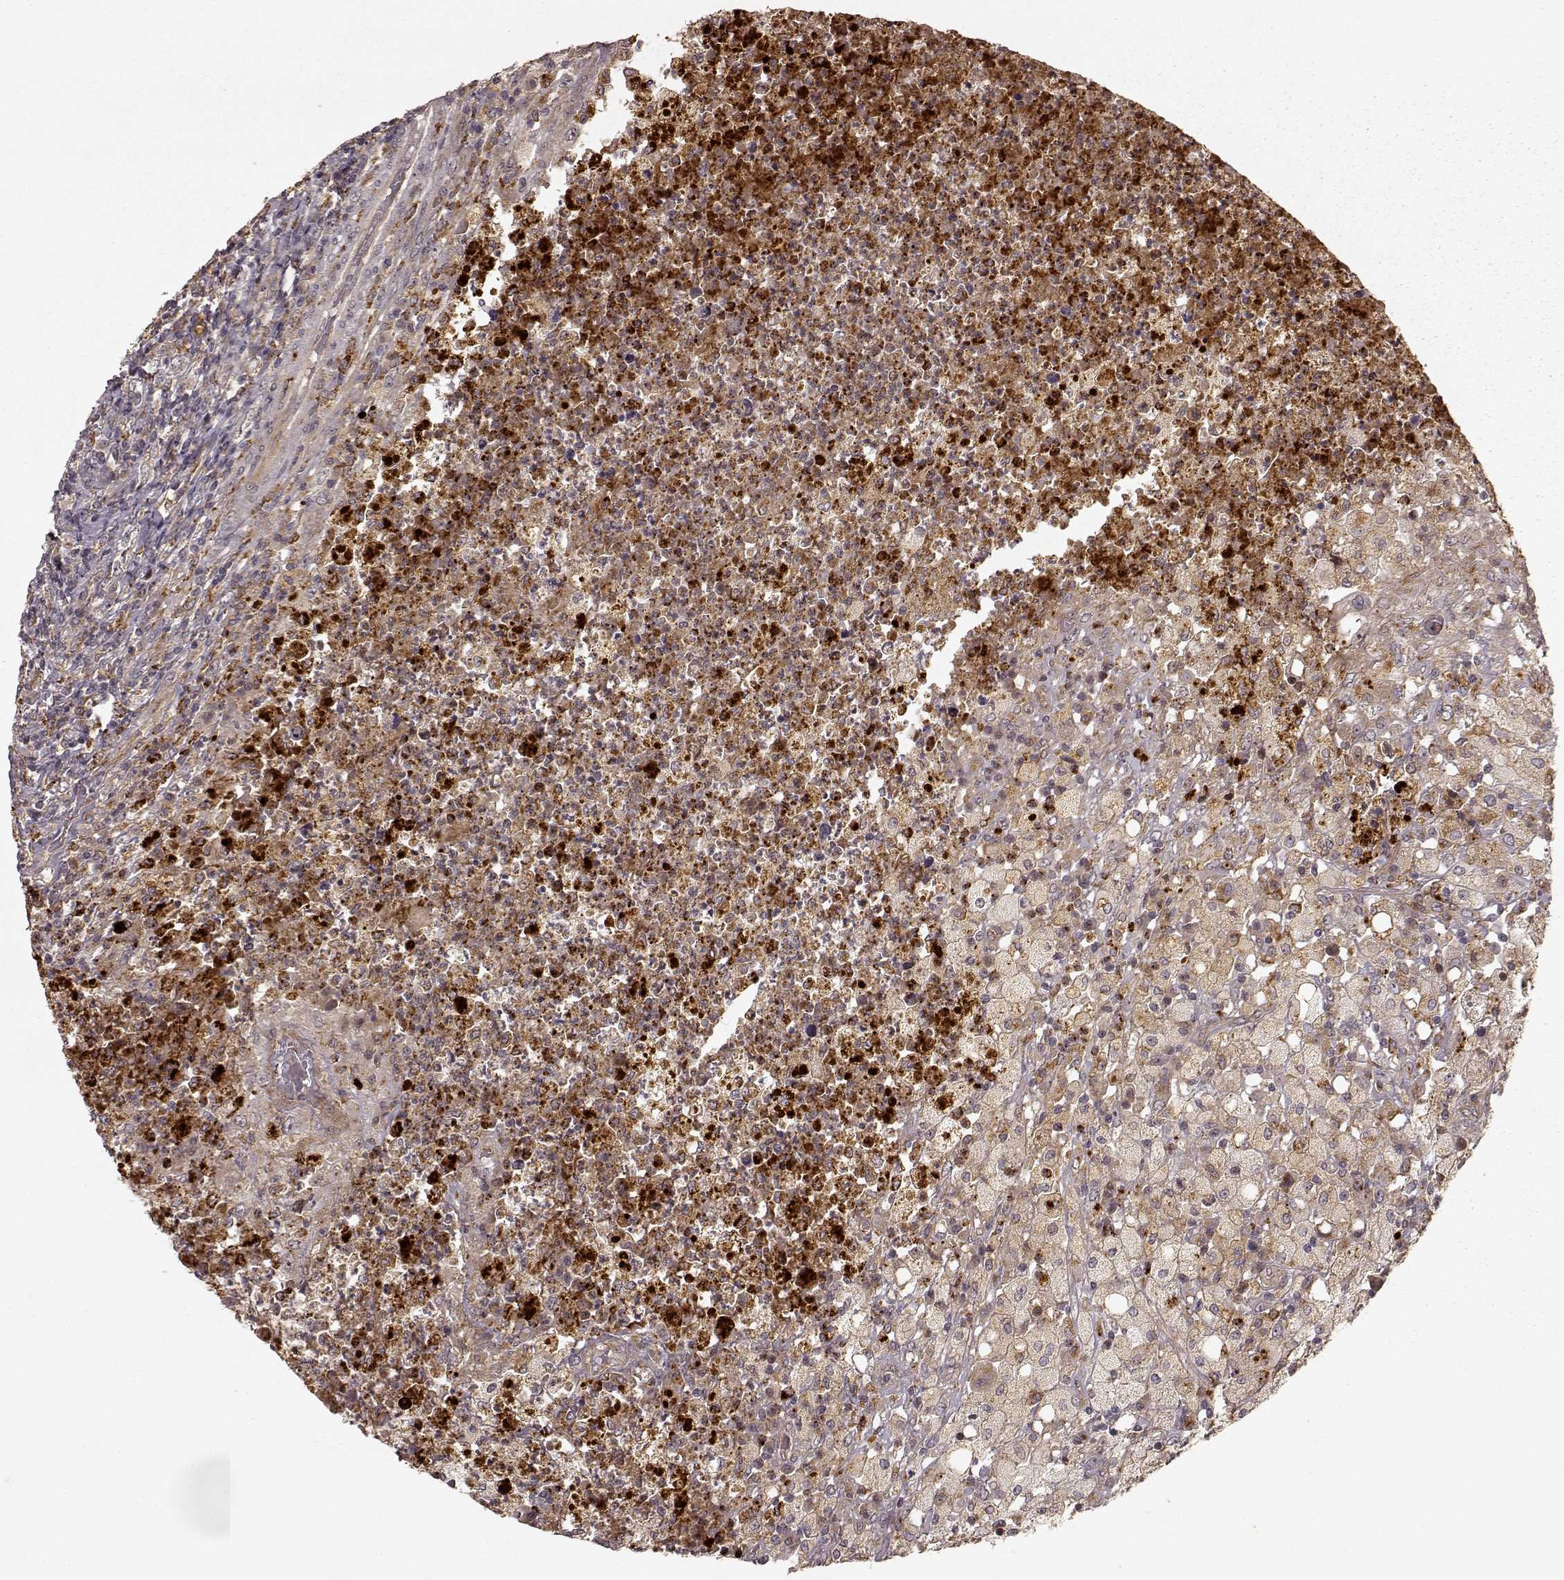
{"staining": {"intensity": "weak", "quantity": ">75%", "location": "cytoplasmic/membranous"}, "tissue": "testis cancer", "cell_type": "Tumor cells", "image_type": "cancer", "snomed": [{"axis": "morphology", "description": "Necrosis, NOS"}, {"axis": "morphology", "description": "Carcinoma, Embryonal, NOS"}, {"axis": "topography", "description": "Testis"}], "caption": "IHC micrograph of testis cancer stained for a protein (brown), which demonstrates low levels of weak cytoplasmic/membranous positivity in about >75% of tumor cells.", "gene": "SLC12A9", "patient": {"sex": "male", "age": 19}}